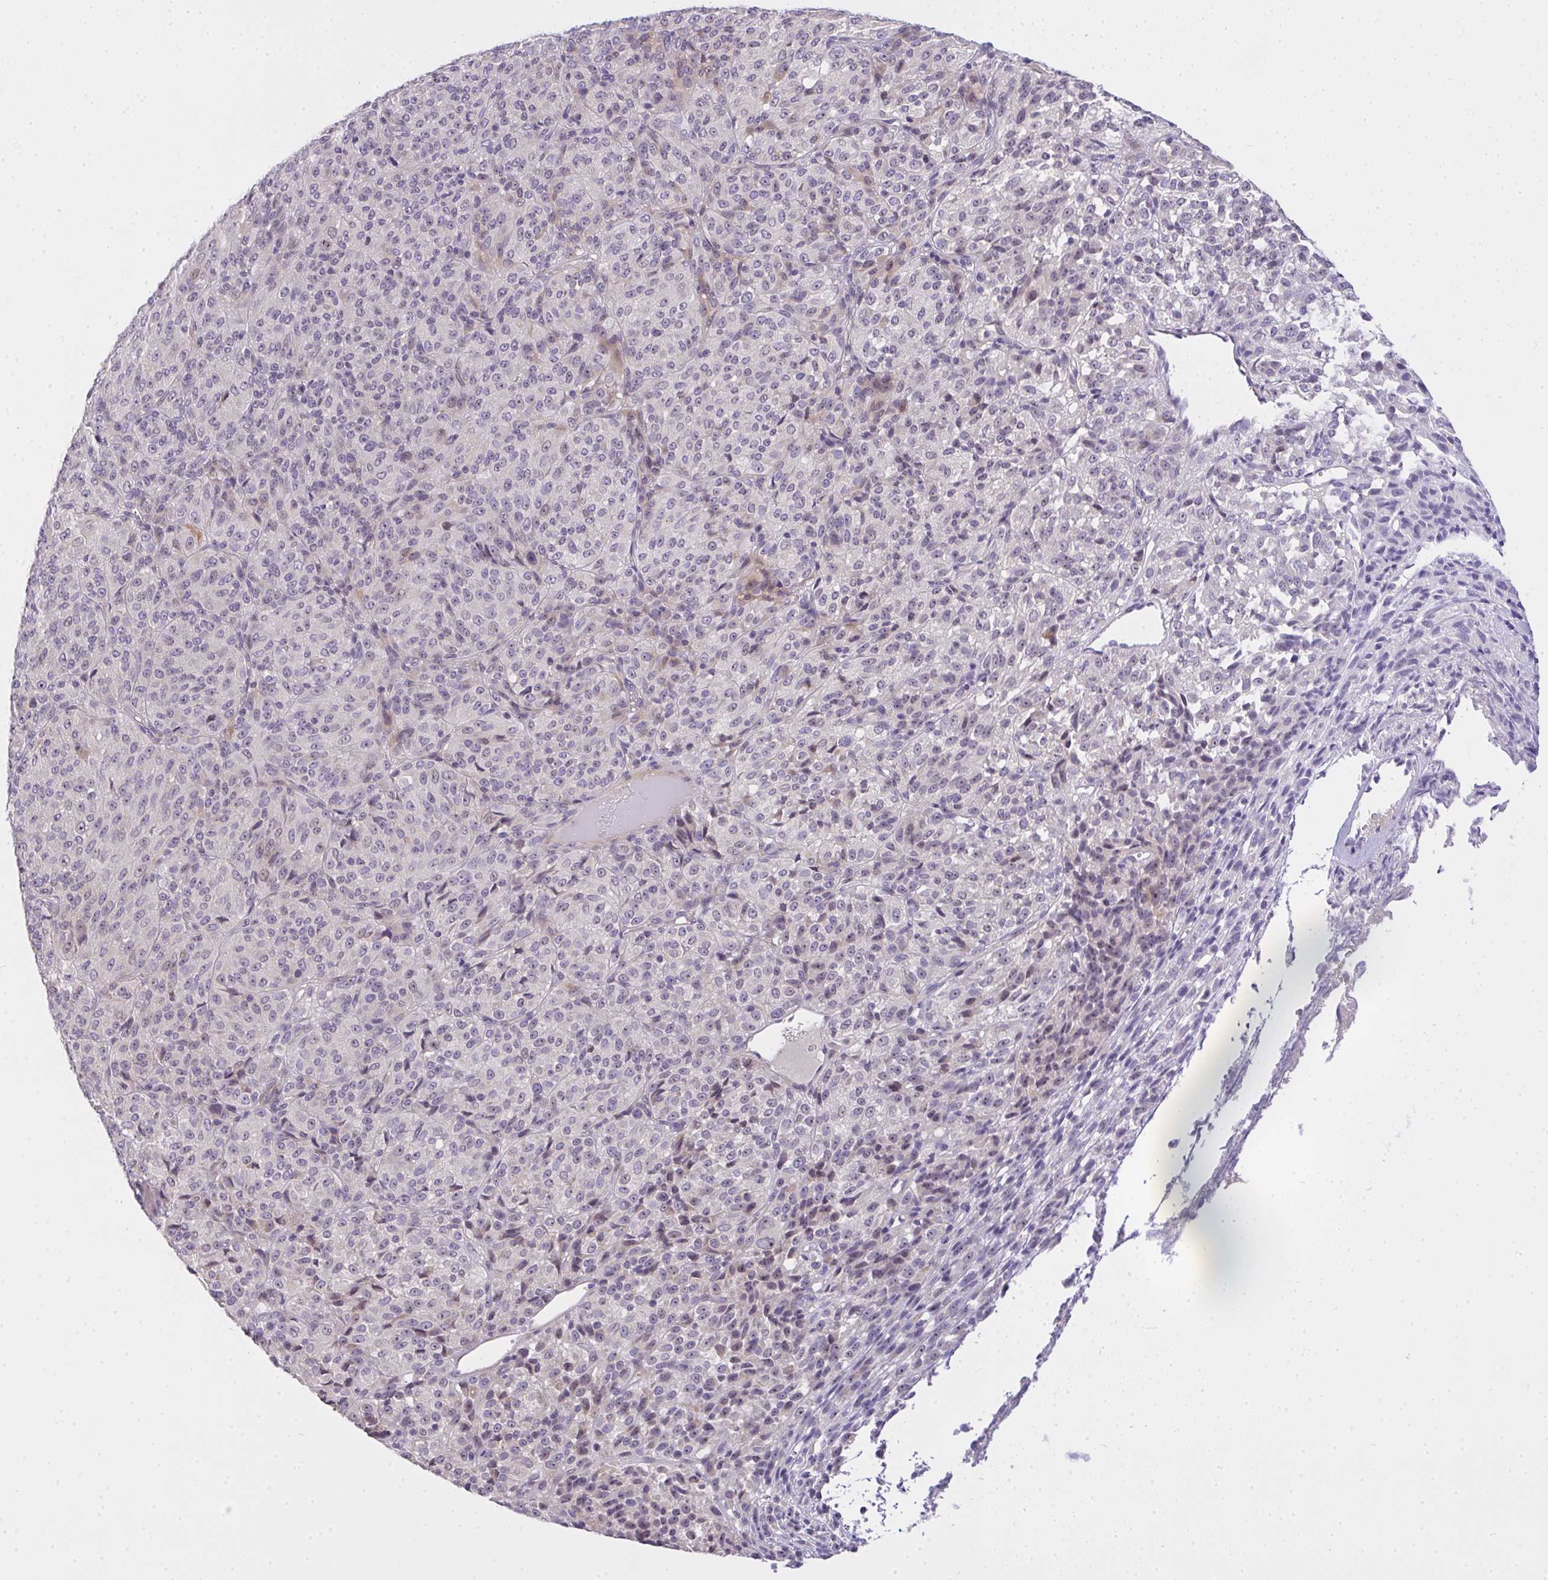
{"staining": {"intensity": "negative", "quantity": "none", "location": "none"}, "tissue": "melanoma", "cell_type": "Tumor cells", "image_type": "cancer", "snomed": [{"axis": "morphology", "description": "Malignant melanoma, Metastatic site"}, {"axis": "topography", "description": "Brain"}], "caption": "High magnification brightfield microscopy of melanoma stained with DAB (brown) and counterstained with hematoxylin (blue): tumor cells show no significant expression. Brightfield microscopy of immunohistochemistry (IHC) stained with DAB (brown) and hematoxylin (blue), captured at high magnification.", "gene": "NT5C1A", "patient": {"sex": "female", "age": 56}}